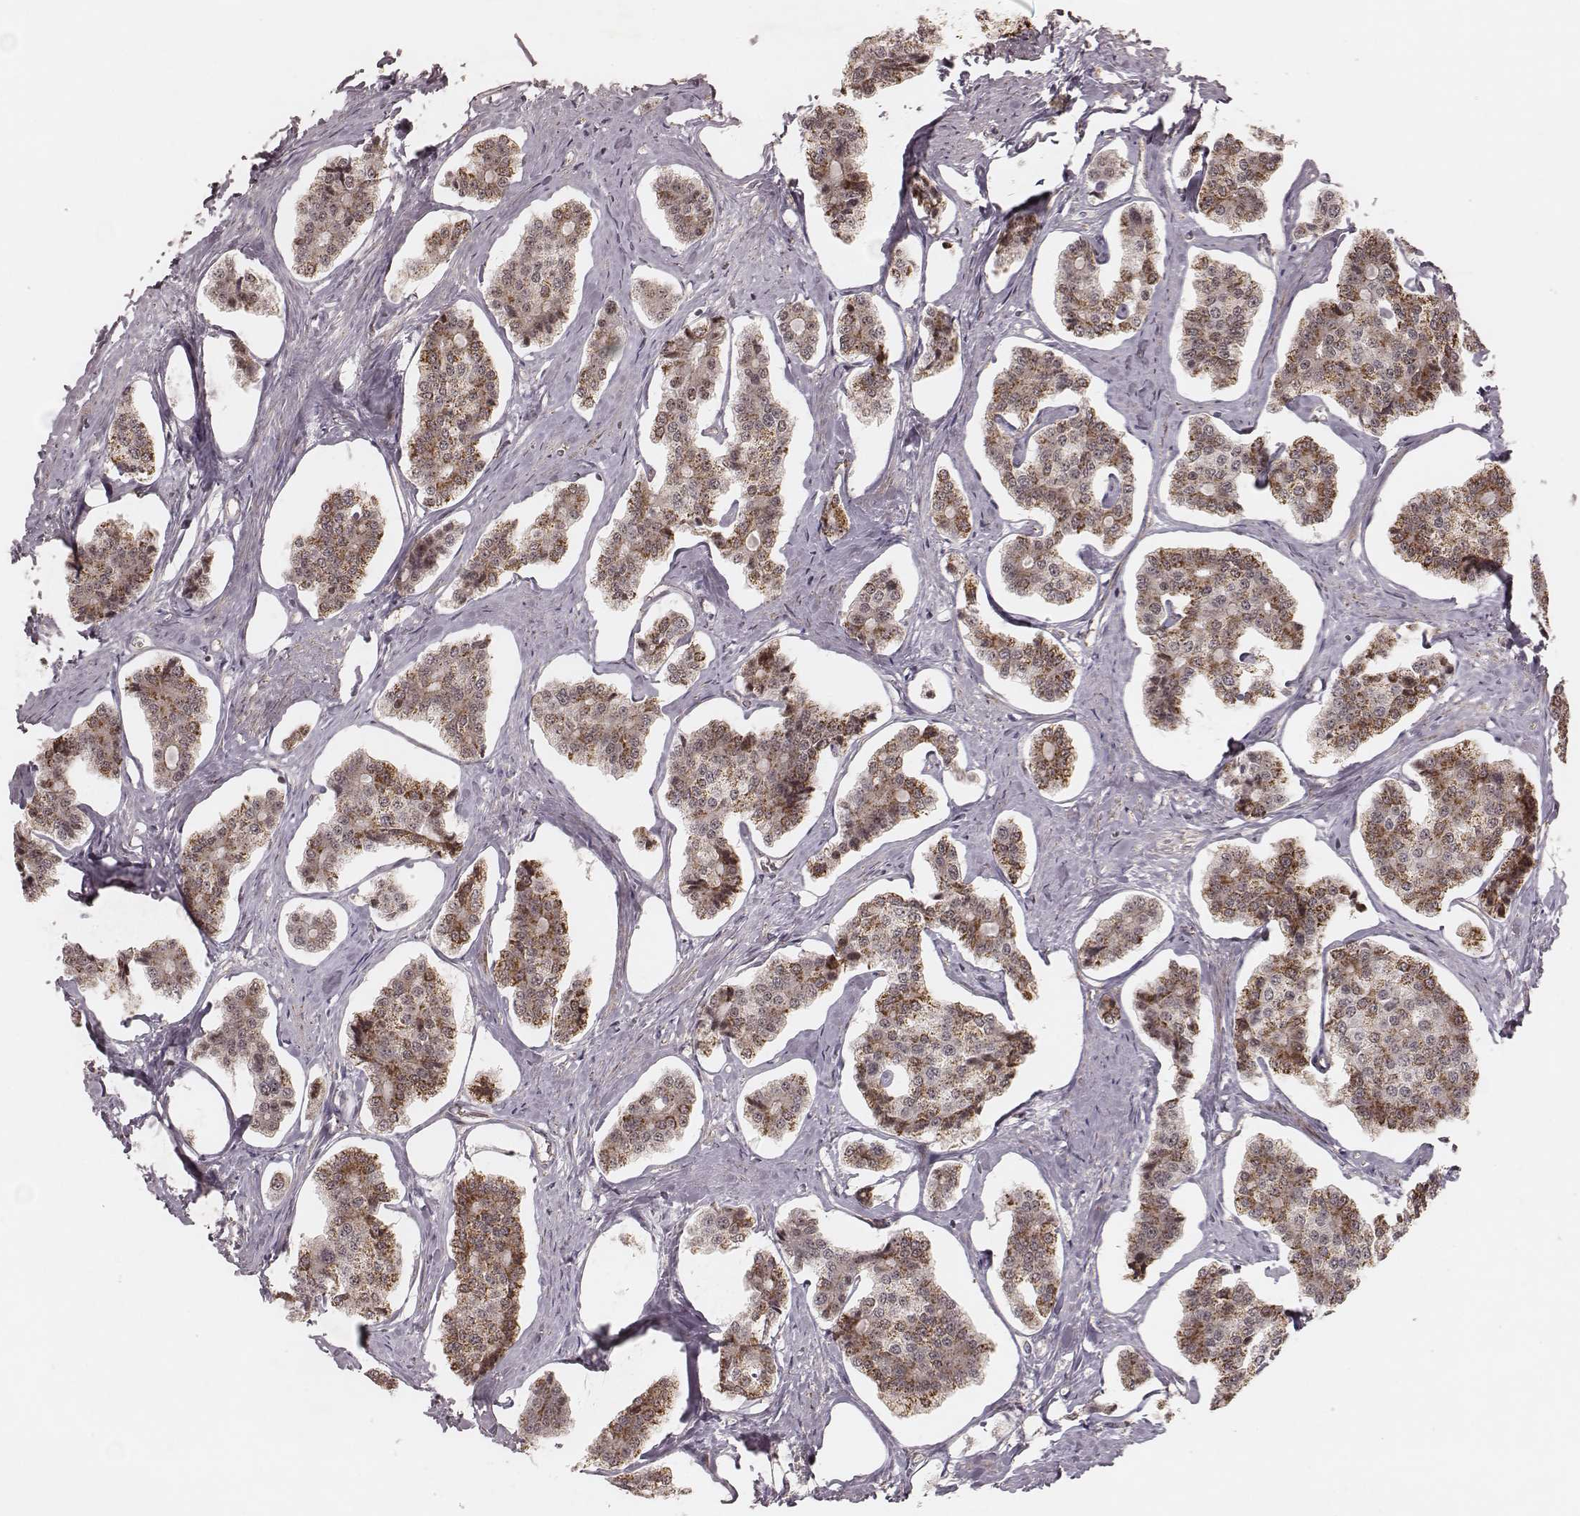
{"staining": {"intensity": "moderate", "quantity": ">75%", "location": "cytoplasmic/membranous"}, "tissue": "carcinoid", "cell_type": "Tumor cells", "image_type": "cancer", "snomed": [{"axis": "morphology", "description": "Carcinoid, malignant, NOS"}, {"axis": "topography", "description": "Small intestine"}], "caption": "The immunohistochemical stain labels moderate cytoplasmic/membranous staining in tumor cells of carcinoid (malignant) tissue.", "gene": "NDUFA7", "patient": {"sex": "female", "age": 65}}